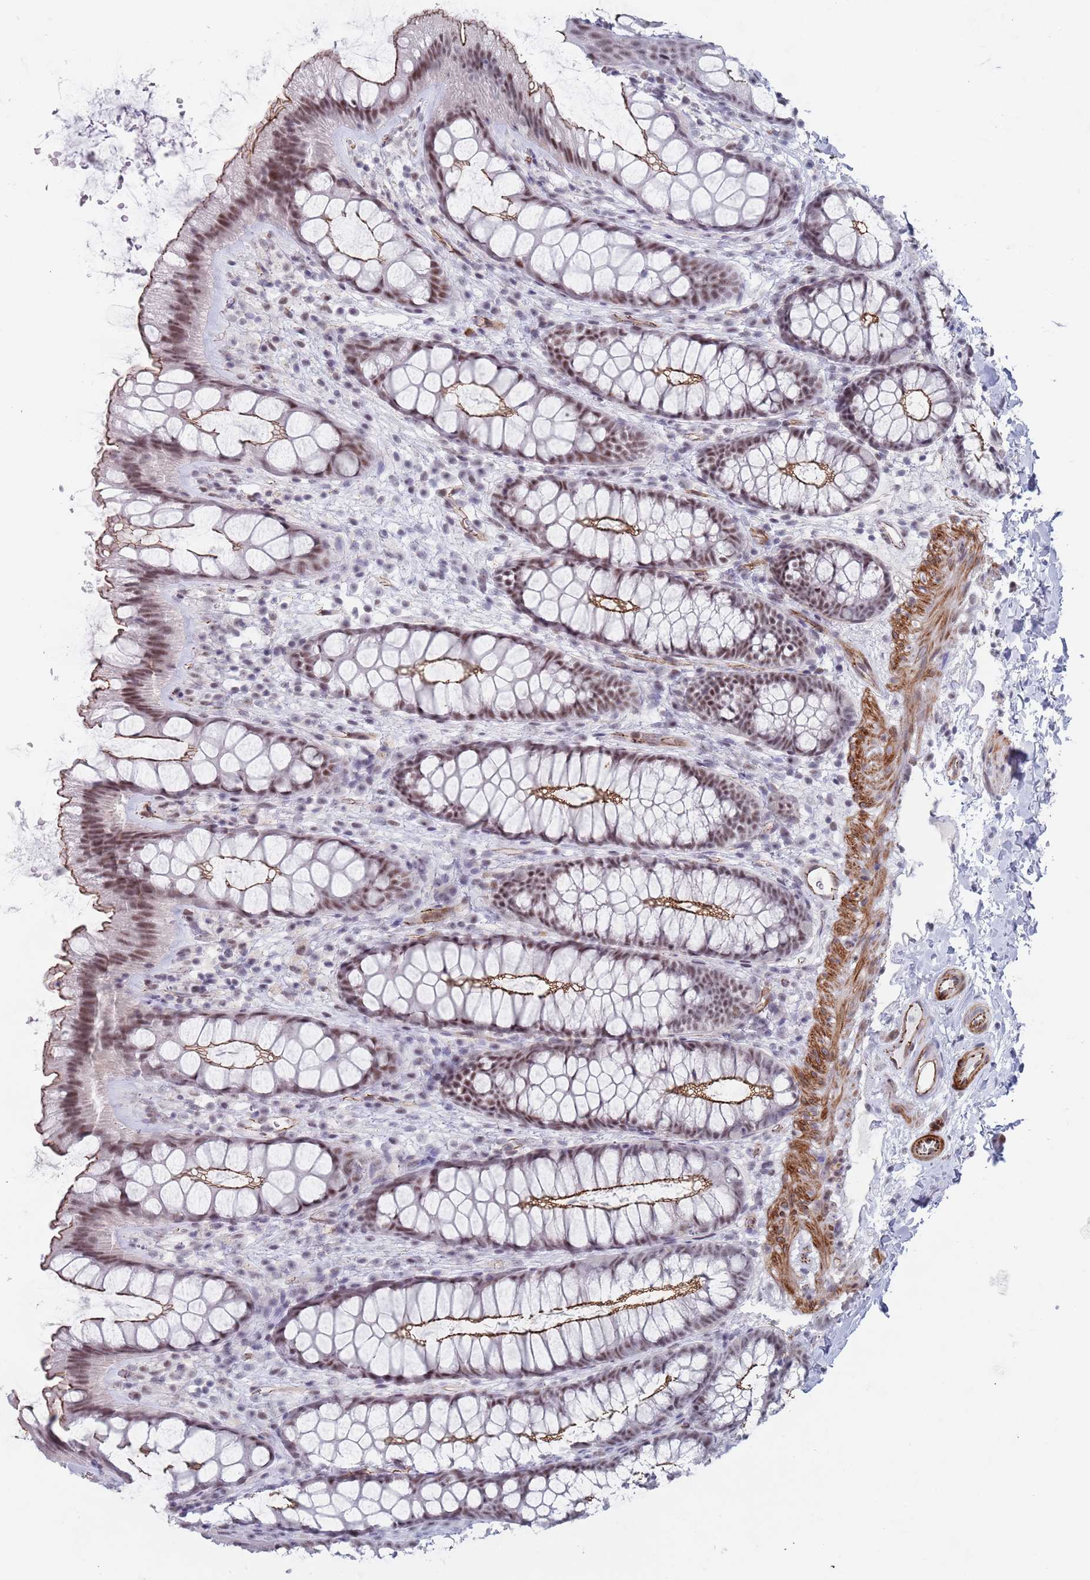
{"staining": {"intensity": "strong", "quantity": ">75%", "location": "cytoplasmic/membranous"}, "tissue": "colon", "cell_type": "Endothelial cells", "image_type": "normal", "snomed": [{"axis": "morphology", "description": "Normal tissue, NOS"}, {"axis": "topography", "description": "Colon"}], "caption": "Approximately >75% of endothelial cells in normal colon display strong cytoplasmic/membranous protein expression as visualized by brown immunohistochemical staining.", "gene": "OR5A2", "patient": {"sex": "male", "age": 46}}